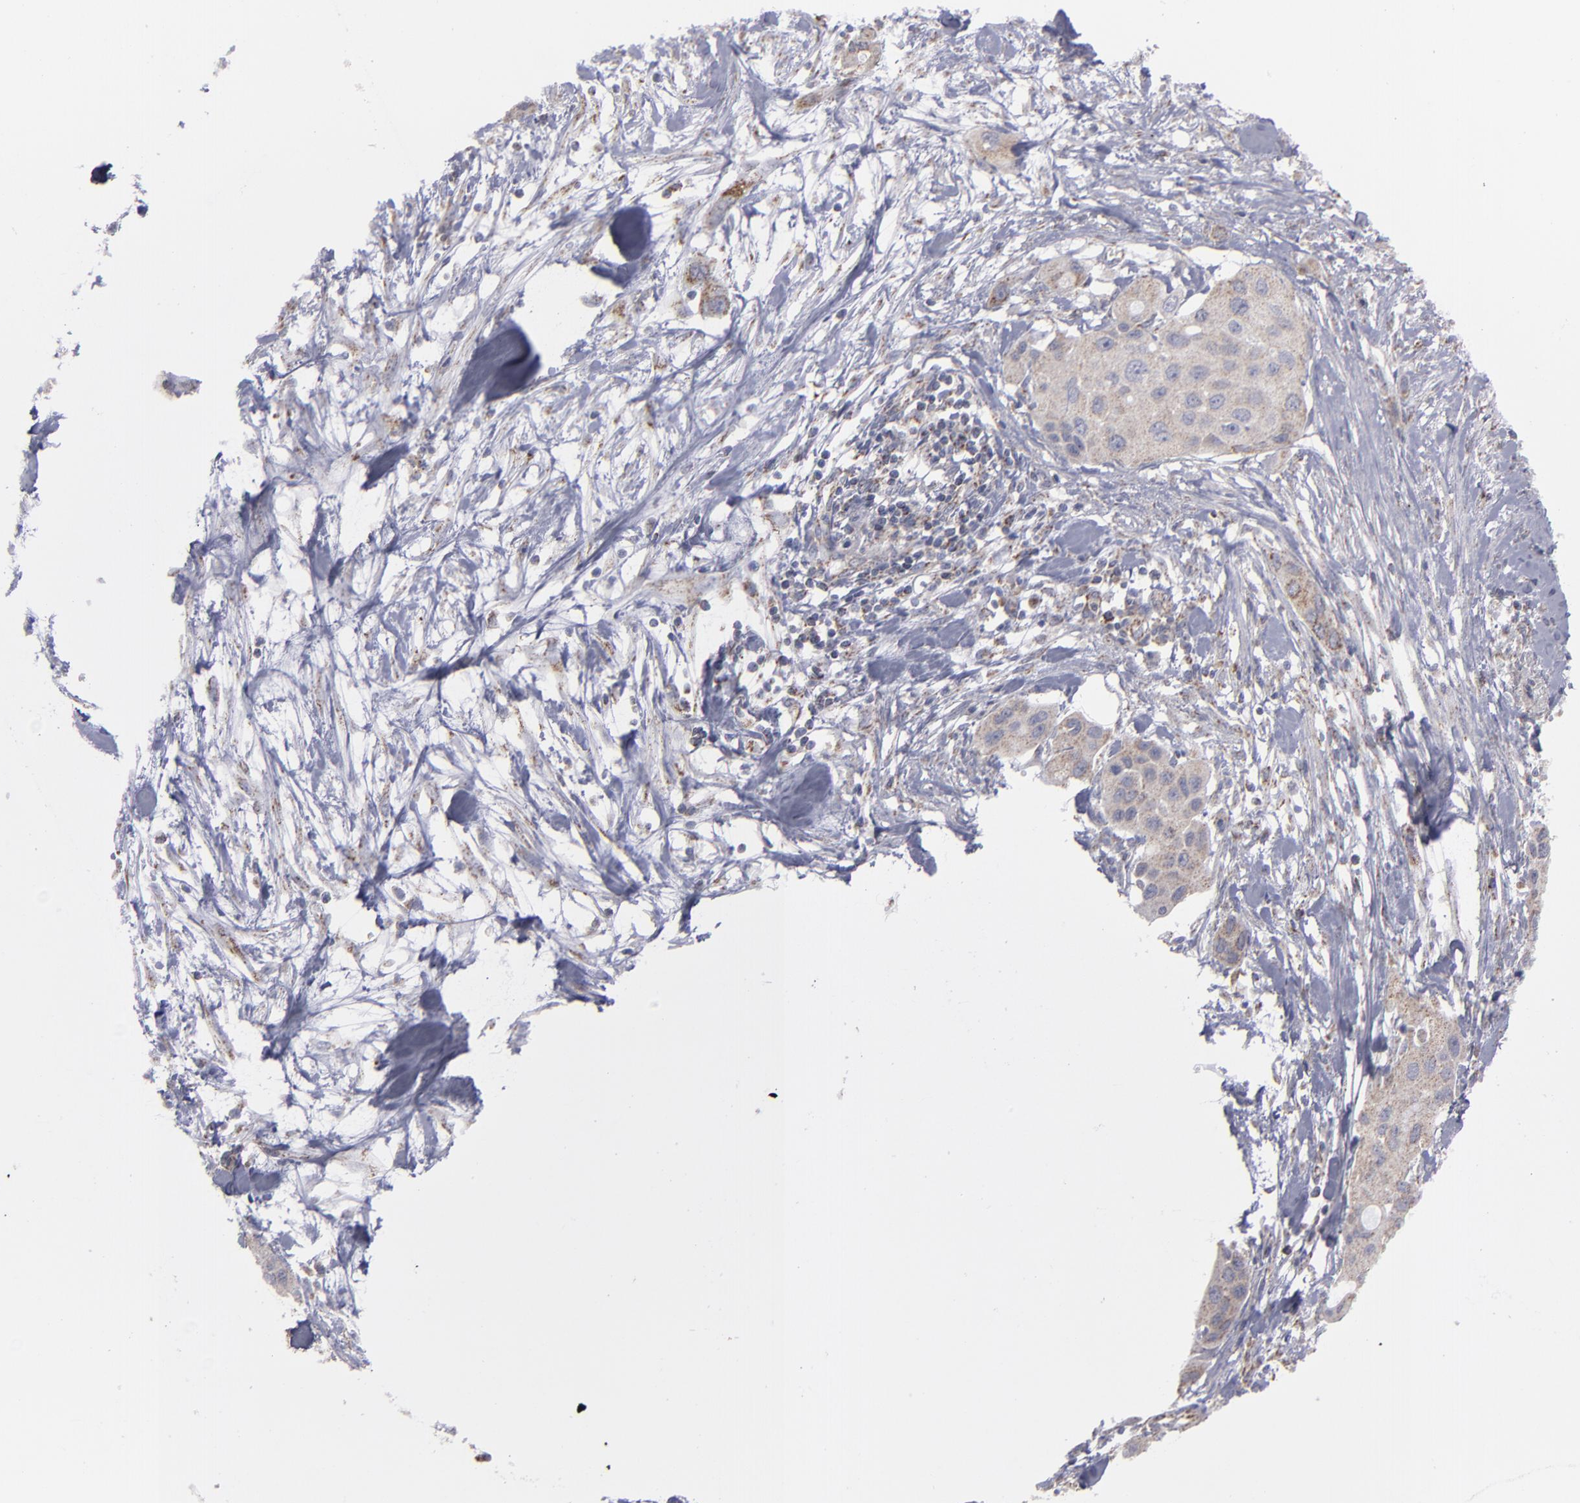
{"staining": {"intensity": "weak", "quantity": "25%-75%", "location": "cytoplasmic/membranous"}, "tissue": "pancreatic cancer", "cell_type": "Tumor cells", "image_type": "cancer", "snomed": [{"axis": "morphology", "description": "Adenocarcinoma, NOS"}, {"axis": "topography", "description": "Pancreas"}], "caption": "This is an image of IHC staining of pancreatic cancer (adenocarcinoma), which shows weak positivity in the cytoplasmic/membranous of tumor cells.", "gene": "MYOM2", "patient": {"sex": "female", "age": 60}}